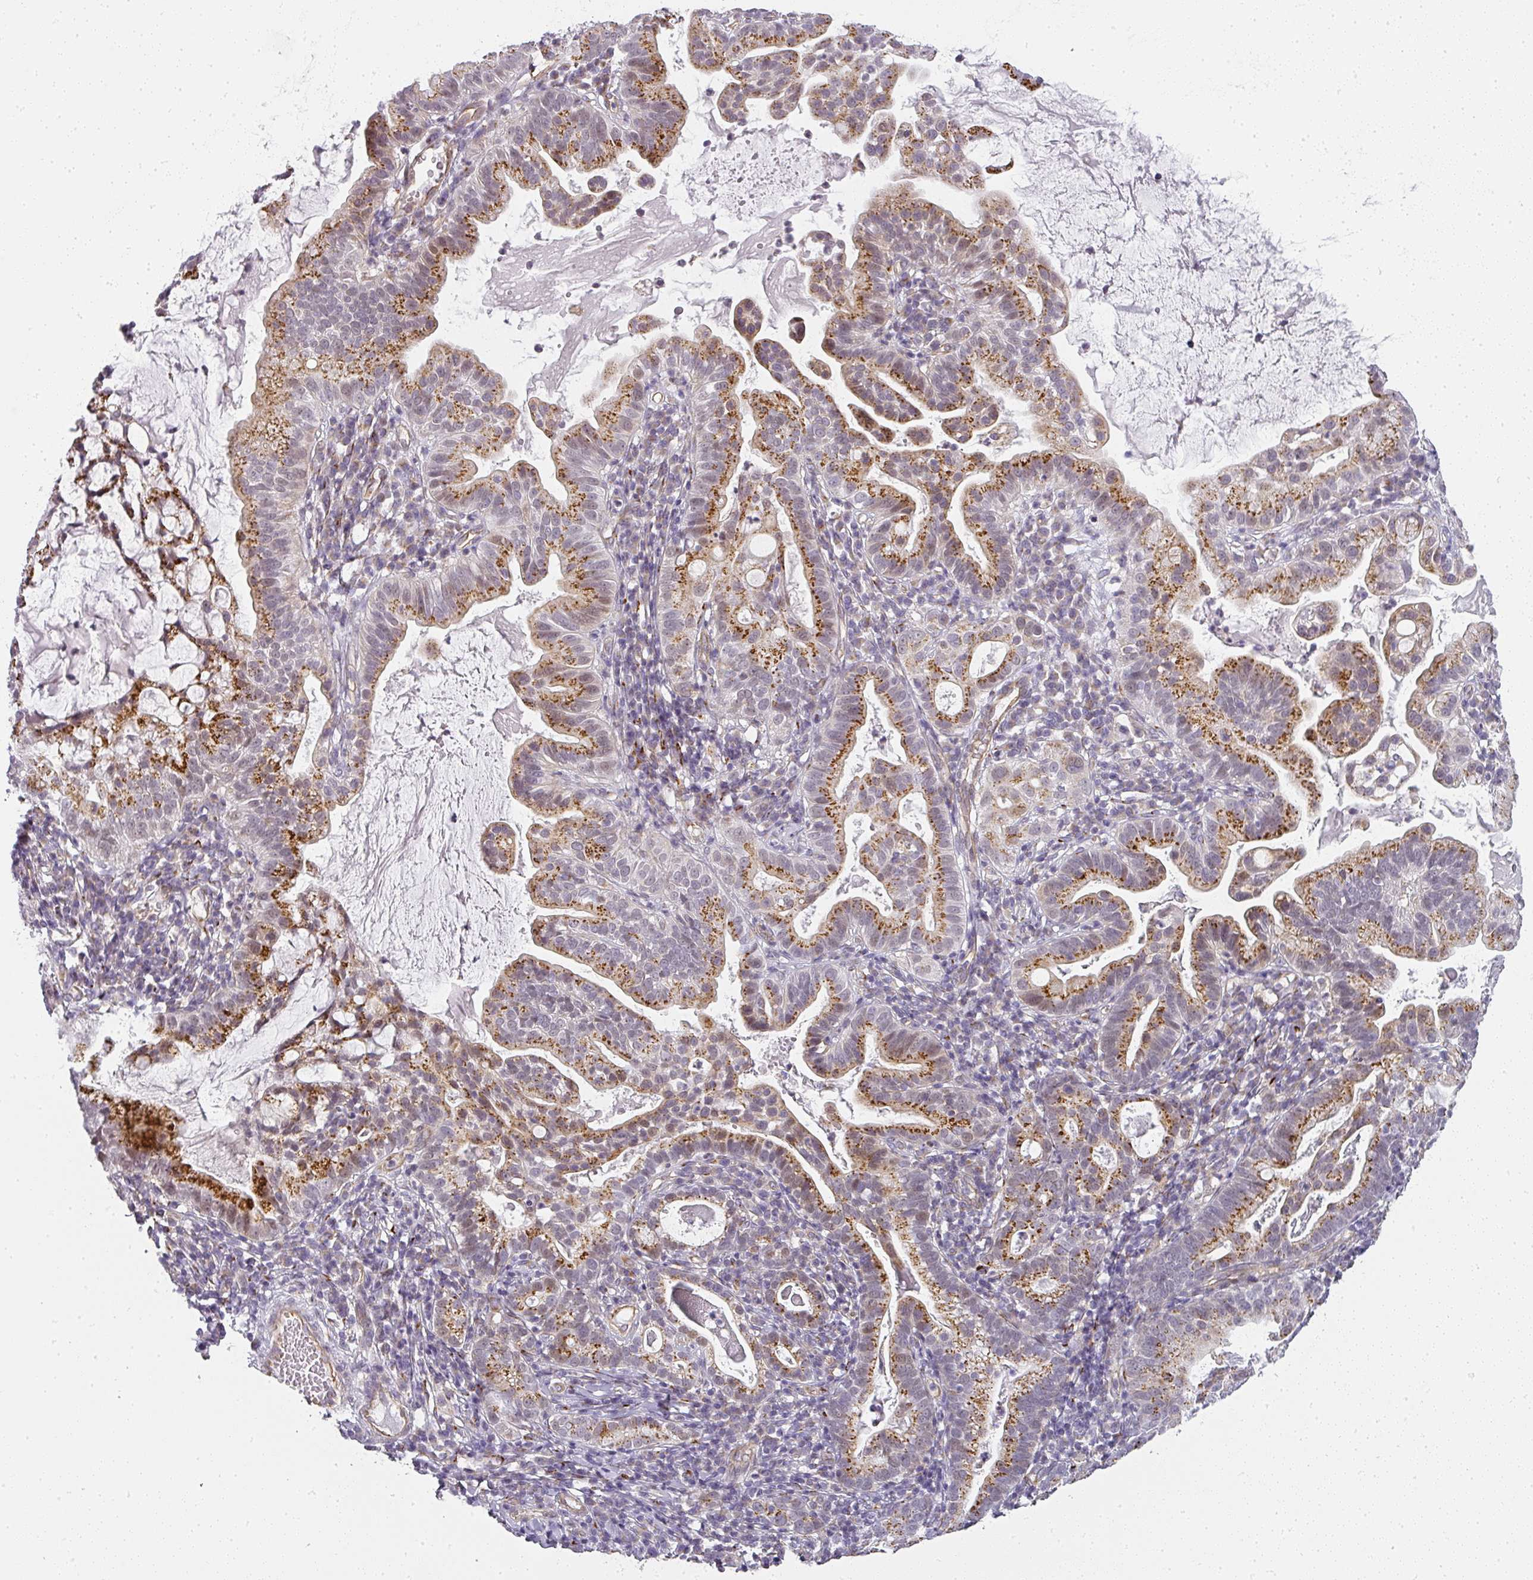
{"staining": {"intensity": "moderate", "quantity": ">75%", "location": "cytoplasmic/membranous"}, "tissue": "cervical cancer", "cell_type": "Tumor cells", "image_type": "cancer", "snomed": [{"axis": "morphology", "description": "Adenocarcinoma, NOS"}, {"axis": "topography", "description": "Cervix"}], "caption": "Cervical adenocarcinoma stained with a protein marker reveals moderate staining in tumor cells.", "gene": "ATP8B2", "patient": {"sex": "female", "age": 41}}